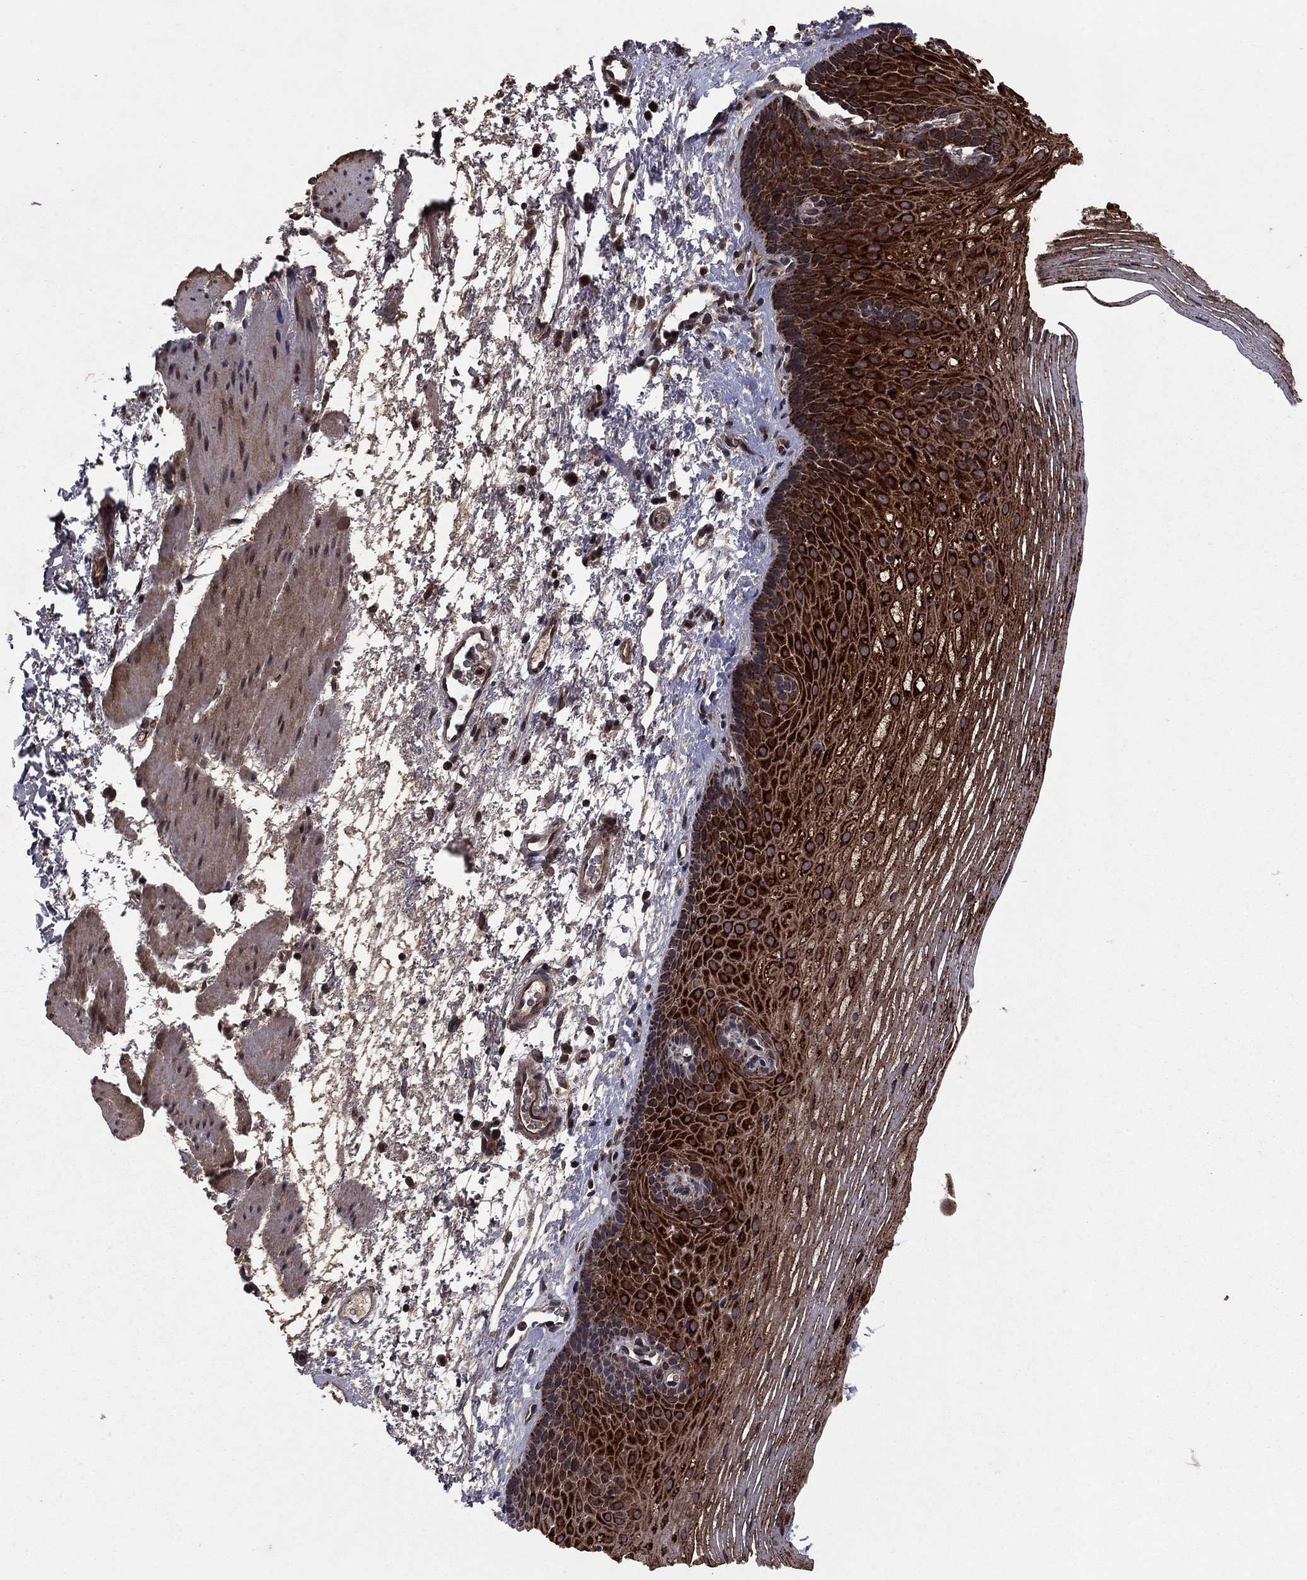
{"staining": {"intensity": "strong", "quantity": "25%-75%", "location": "cytoplasmic/membranous"}, "tissue": "esophagus", "cell_type": "Squamous epithelial cells", "image_type": "normal", "snomed": [{"axis": "morphology", "description": "Normal tissue, NOS"}, {"axis": "topography", "description": "Esophagus"}], "caption": "DAB immunohistochemical staining of normal human esophagus shows strong cytoplasmic/membranous protein expression in about 25%-75% of squamous epithelial cells. (DAB IHC, brown staining for protein, blue staining for nuclei).", "gene": "DHRS1", "patient": {"sex": "male", "age": 76}}